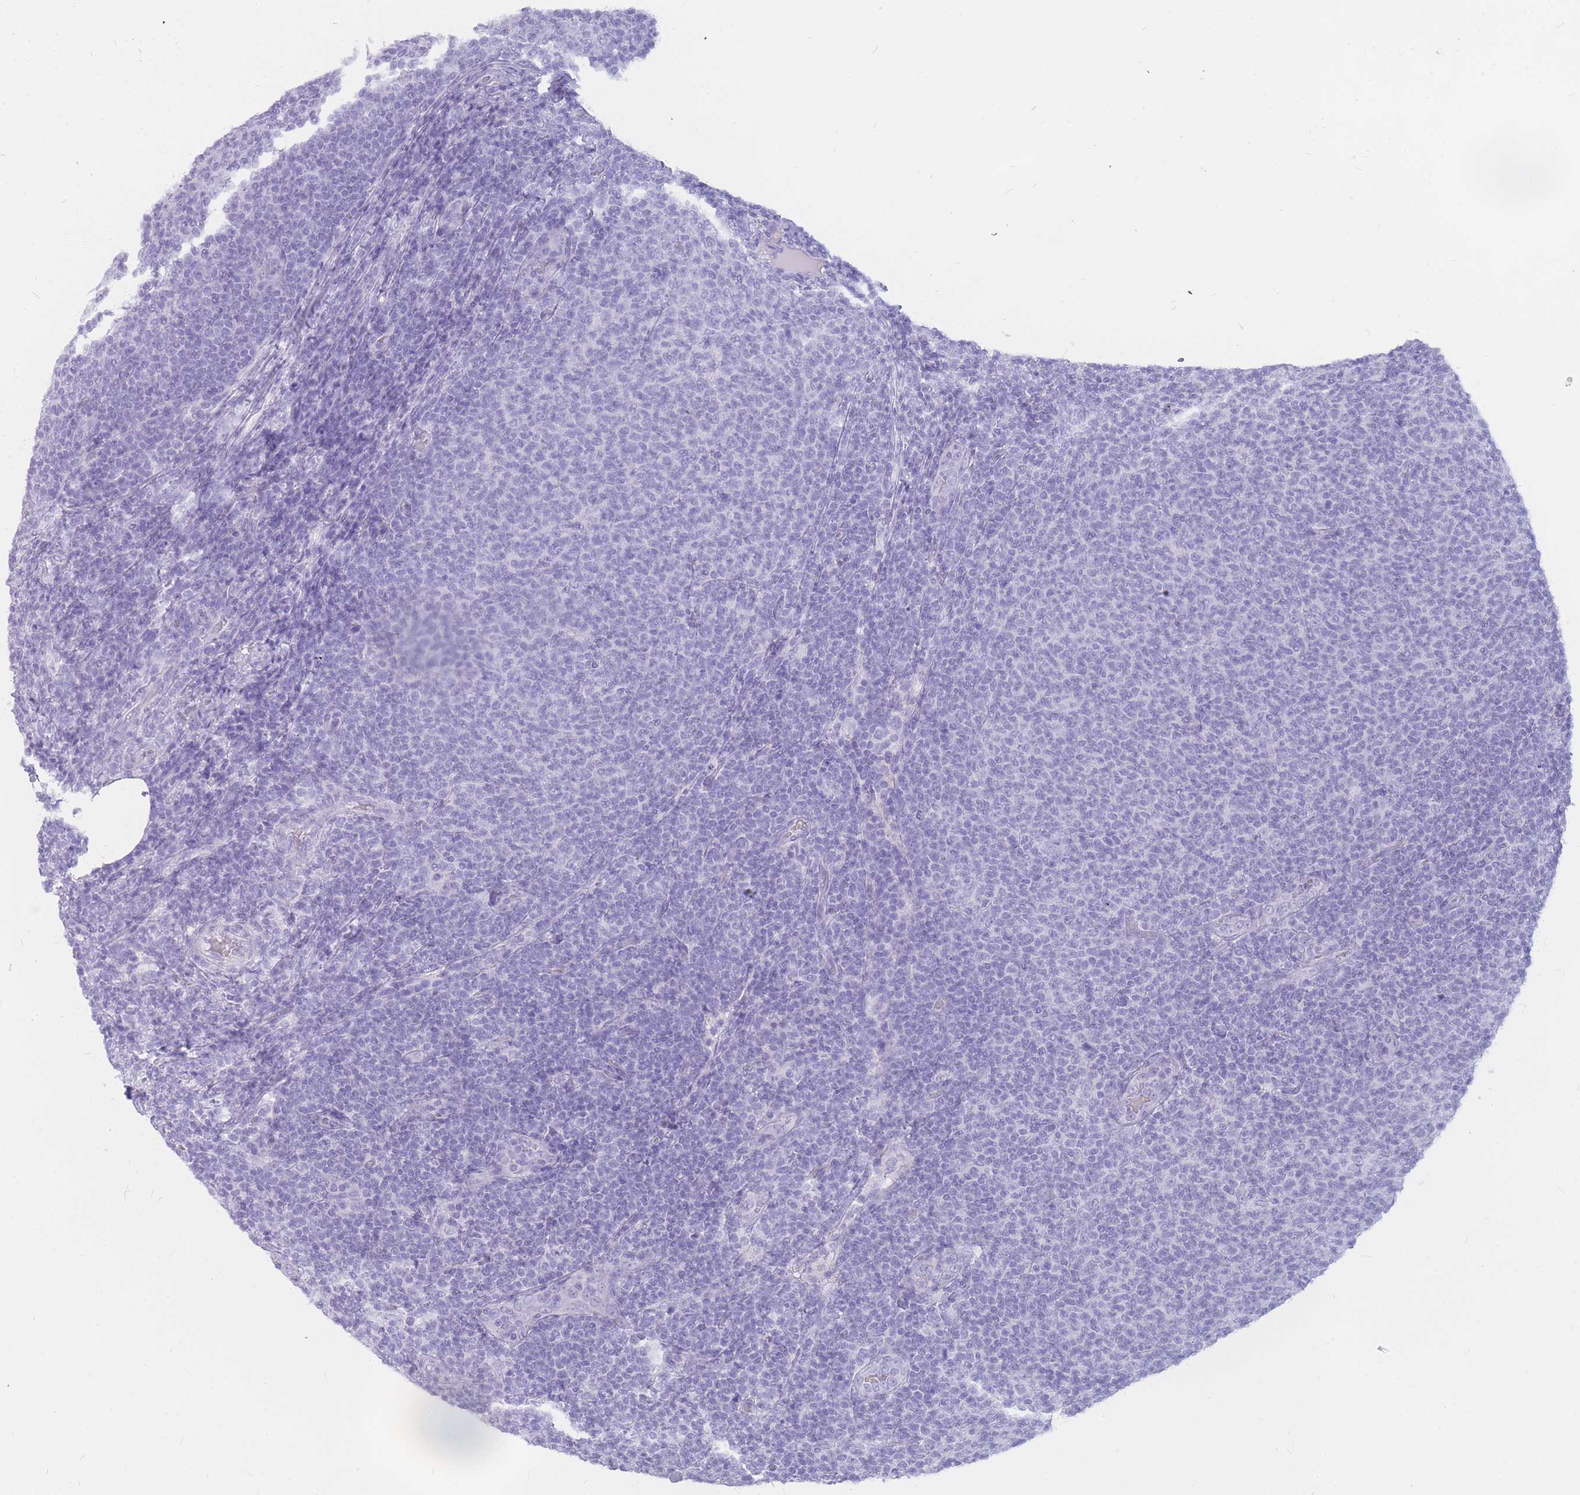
{"staining": {"intensity": "negative", "quantity": "none", "location": "none"}, "tissue": "lymphoma", "cell_type": "Tumor cells", "image_type": "cancer", "snomed": [{"axis": "morphology", "description": "Malignant lymphoma, non-Hodgkin's type, Low grade"}, {"axis": "topography", "description": "Lymph node"}], "caption": "The immunohistochemistry (IHC) histopathology image has no significant staining in tumor cells of lymphoma tissue.", "gene": "INS", "patient": {"sex": "male", "age": 66}}